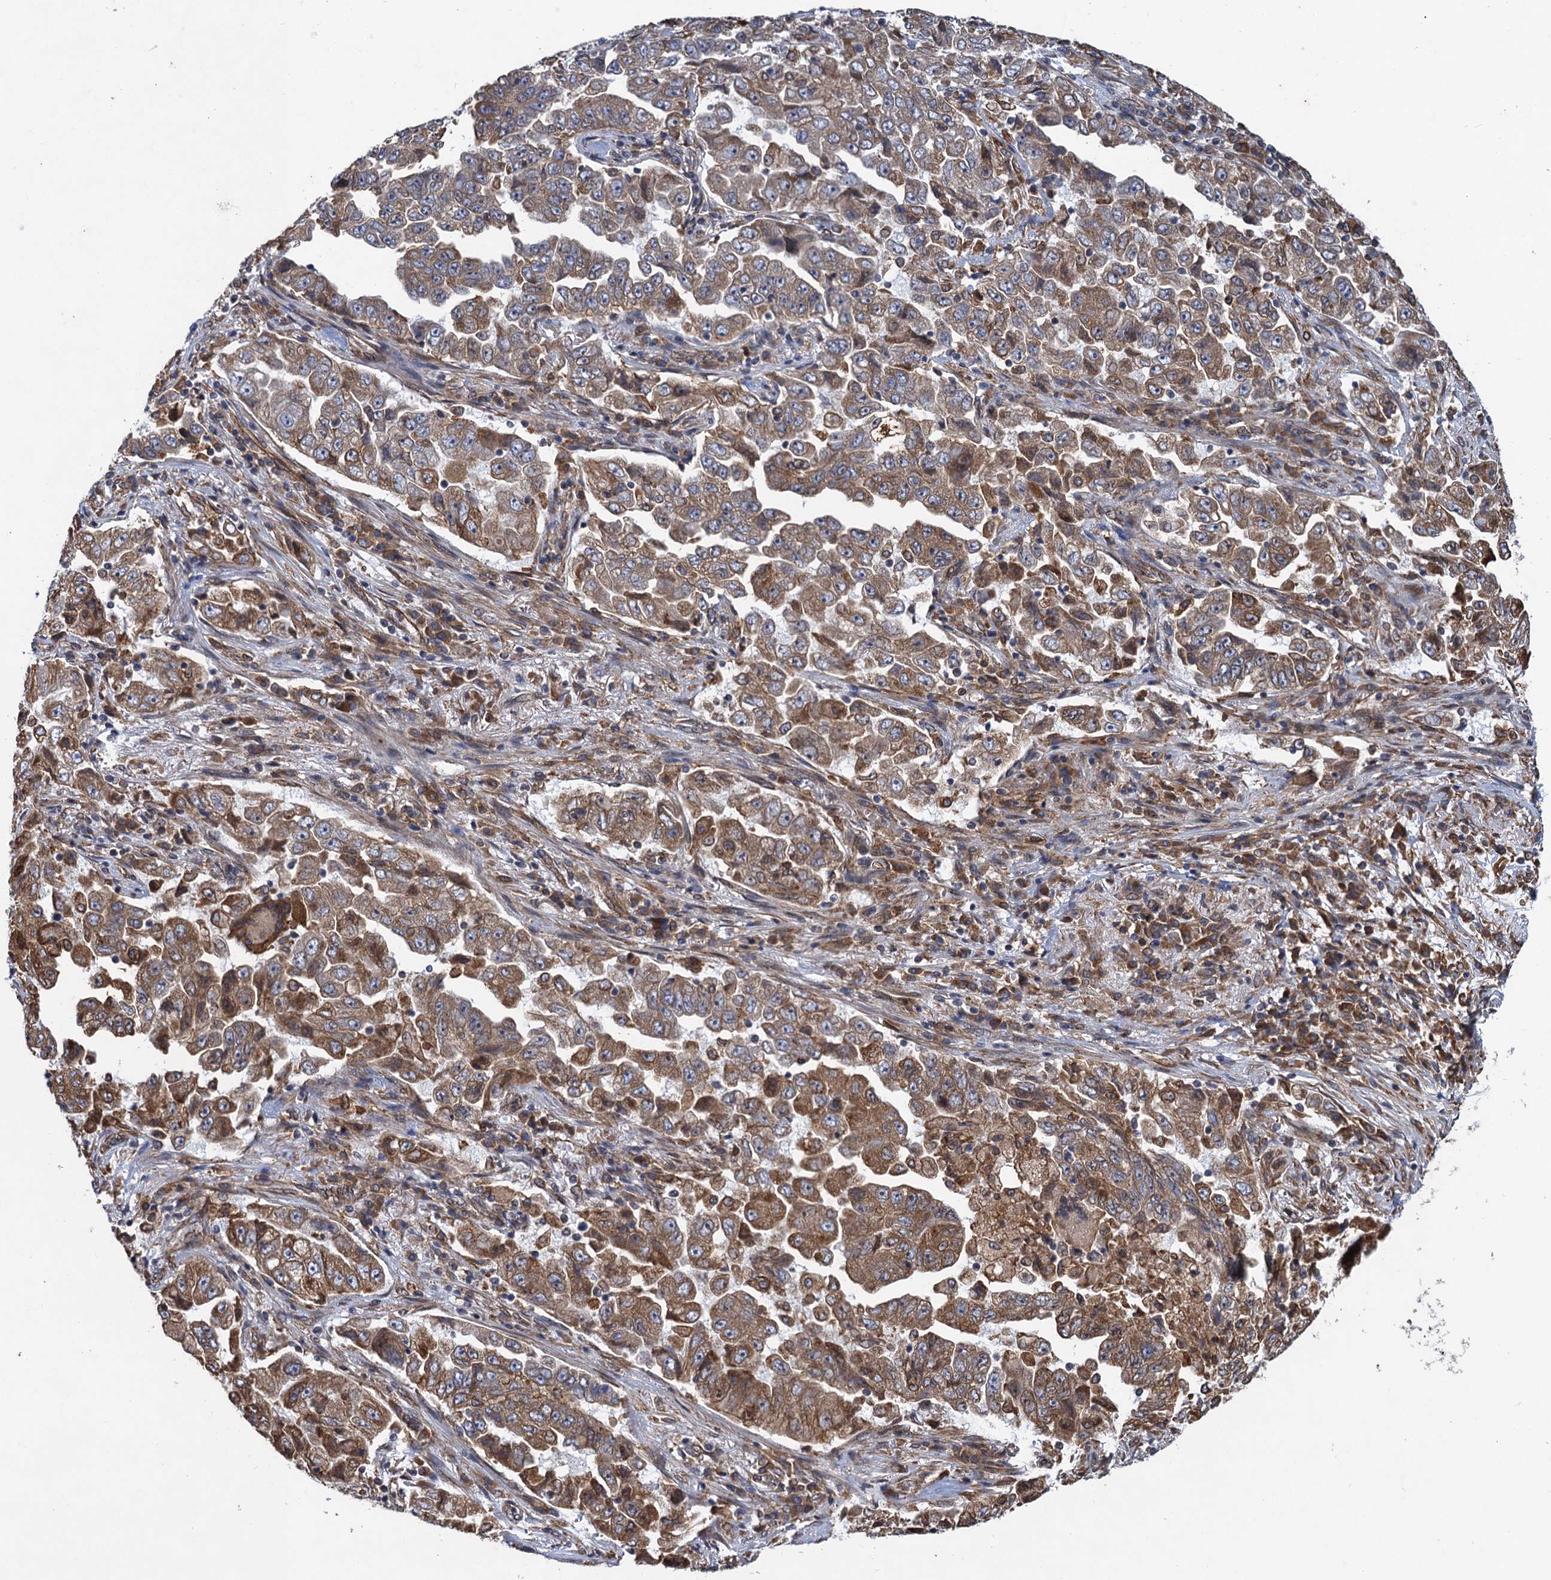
{"staining": {"intensity": "moderate", "quantity": ">75%", "location": "cytoplasmic/membranous"}, "tissue": "lung cancer", "cell_type": "Tumor cells", "image_type": "cancer", "snomed": [{"axis": "morphology", "description": "Adenocarcinoma, NOS"}, {"axis": "topography", "description": "Lung"}], "caption": "A brown stain shows moderate cytoplasmic/membranous positivity of a protein in human lung adenocarcinoma tumor cells. Using DAB (brown) and hematoxylin (blue) stains, captured at high magnification using brightfield microscopy.", "gene": "ARMC5", "patient": {"sex": "female", "age": 51}}